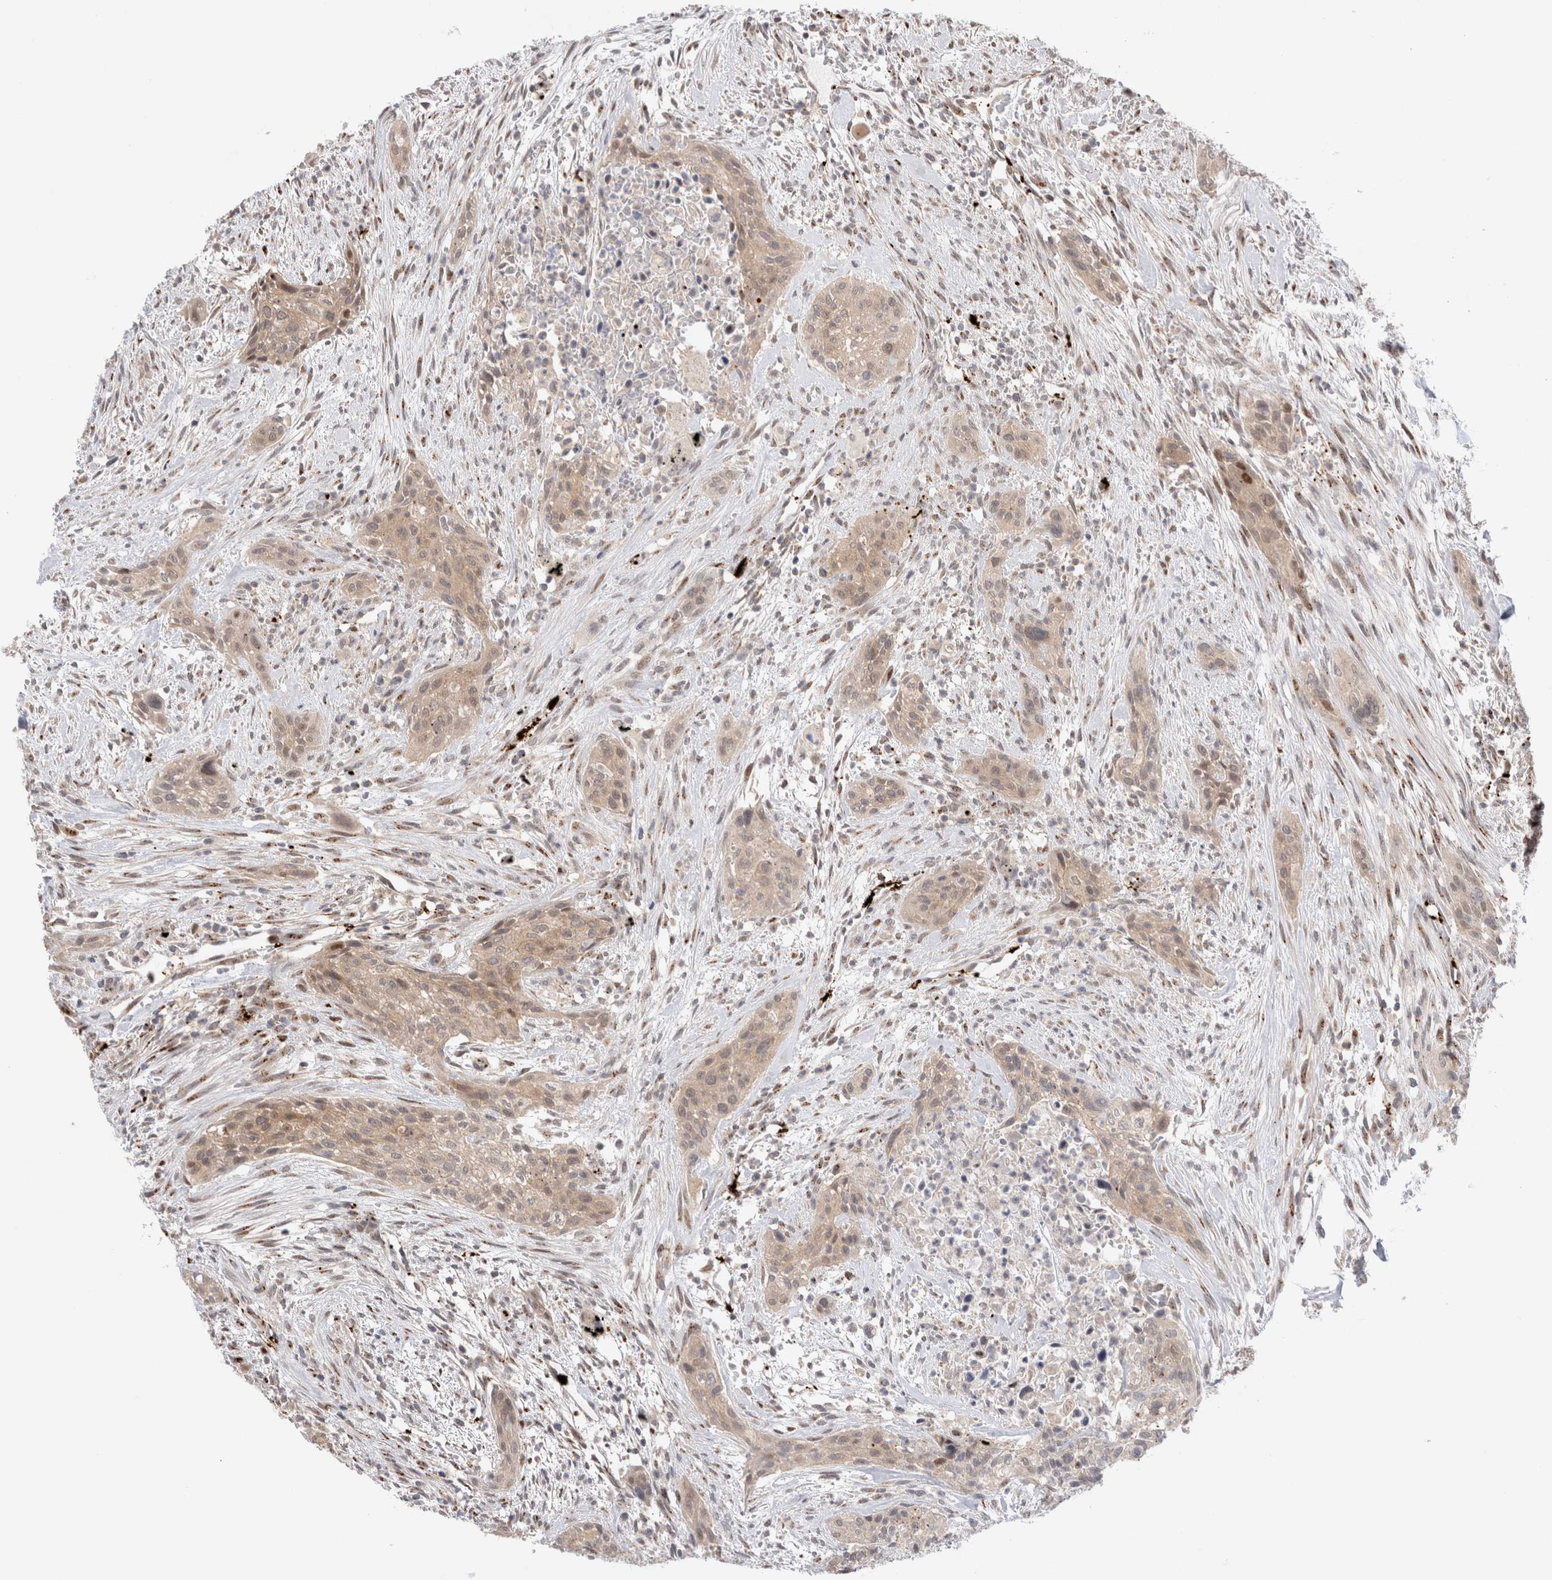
{"staining": {"intensity": "weak", "quantity": ">75%", "location": "cytoplasmic/membranous,nuclear"}, "tissue": "urothelial cancer", "cell_type": "Tumor cells", "image_type": "cancer", "snomed": [{"axis": "morphology", "description": "Urothelial carcinoma, High grade"}, {"axis": "topography", "description": "Urinary bladder"}], "caption": "High-grade urothelial carcinoma stained with IHC demonstrates weak cytoplasmic/membranous and nuclear positivity in about >75% of tumor cells. (IHC, brightfield microscopy, high magnification).", "gene": "VPS28", "patient": {"sex": "male", "age": 35}}